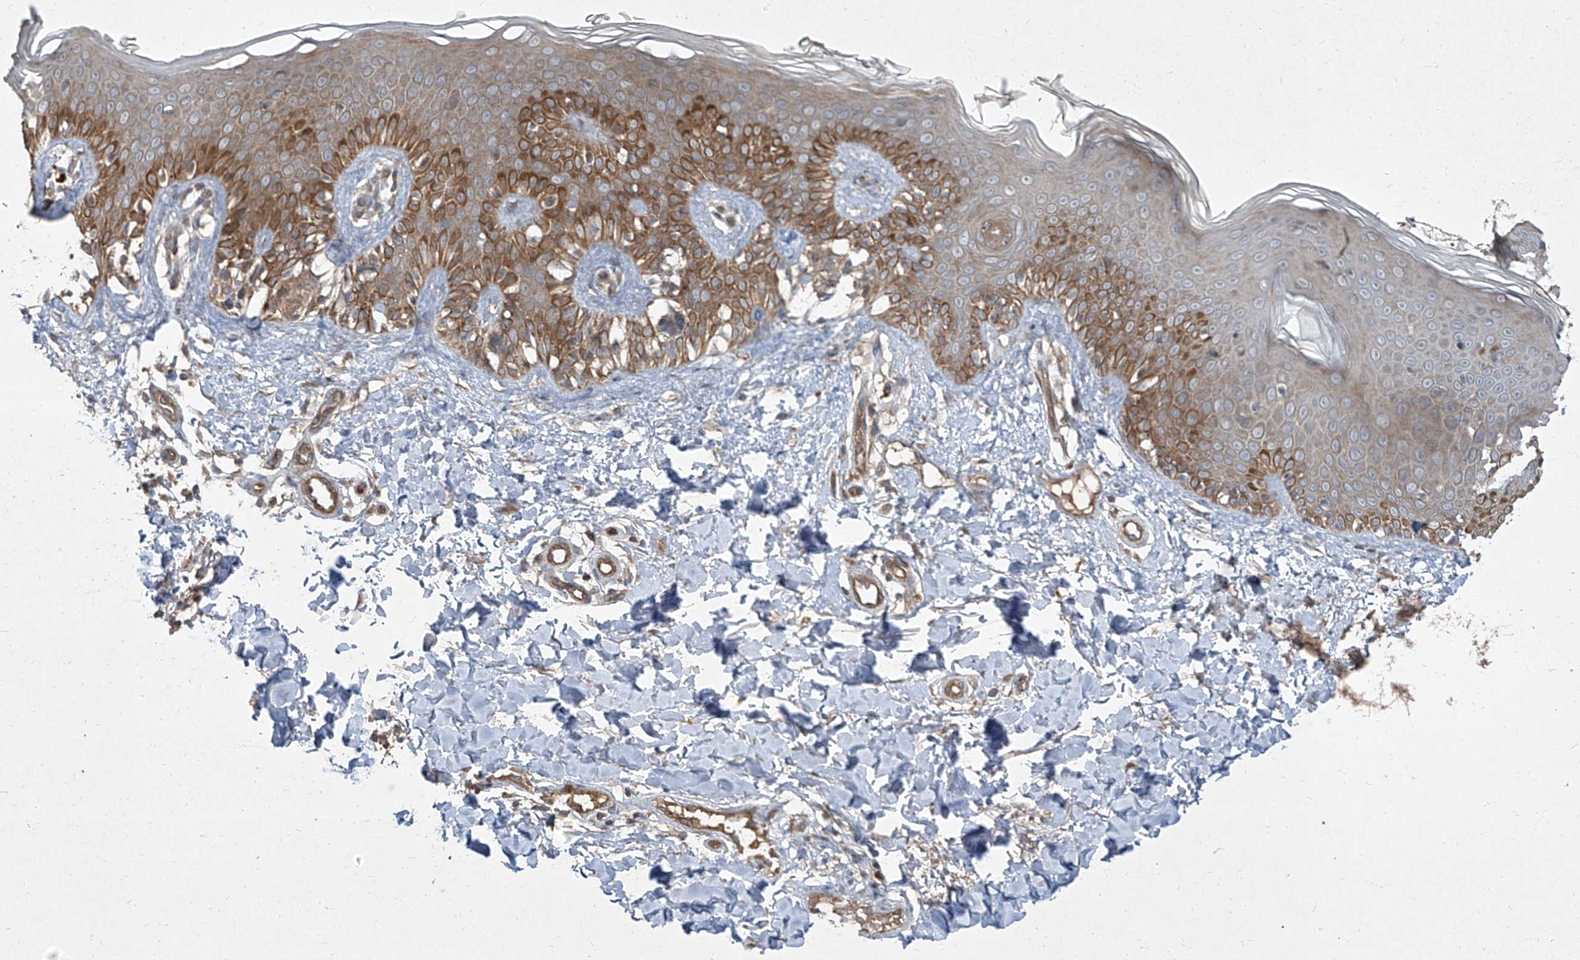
{"staining": {"intensity": "negative", "quantity": "none", "location": "none"}, "tissue": "skin", "cell_type": "Fibroblasts", "image_type": "normal", "snomed": [{"axis": "morphology", "description": "Normal tissue, NOS"}, {"axis": "topography", "description": "Skin"}], "caption": "Immunohistochemistry (IHC) histopathology image of unremarkable skin: skin stained with DAB (3,3'-diaminobenzidine) reveals no significant protein positivity in fibroblasts.", "gene": "CCN1", "patient": {"sex": "male", "age": 37}}